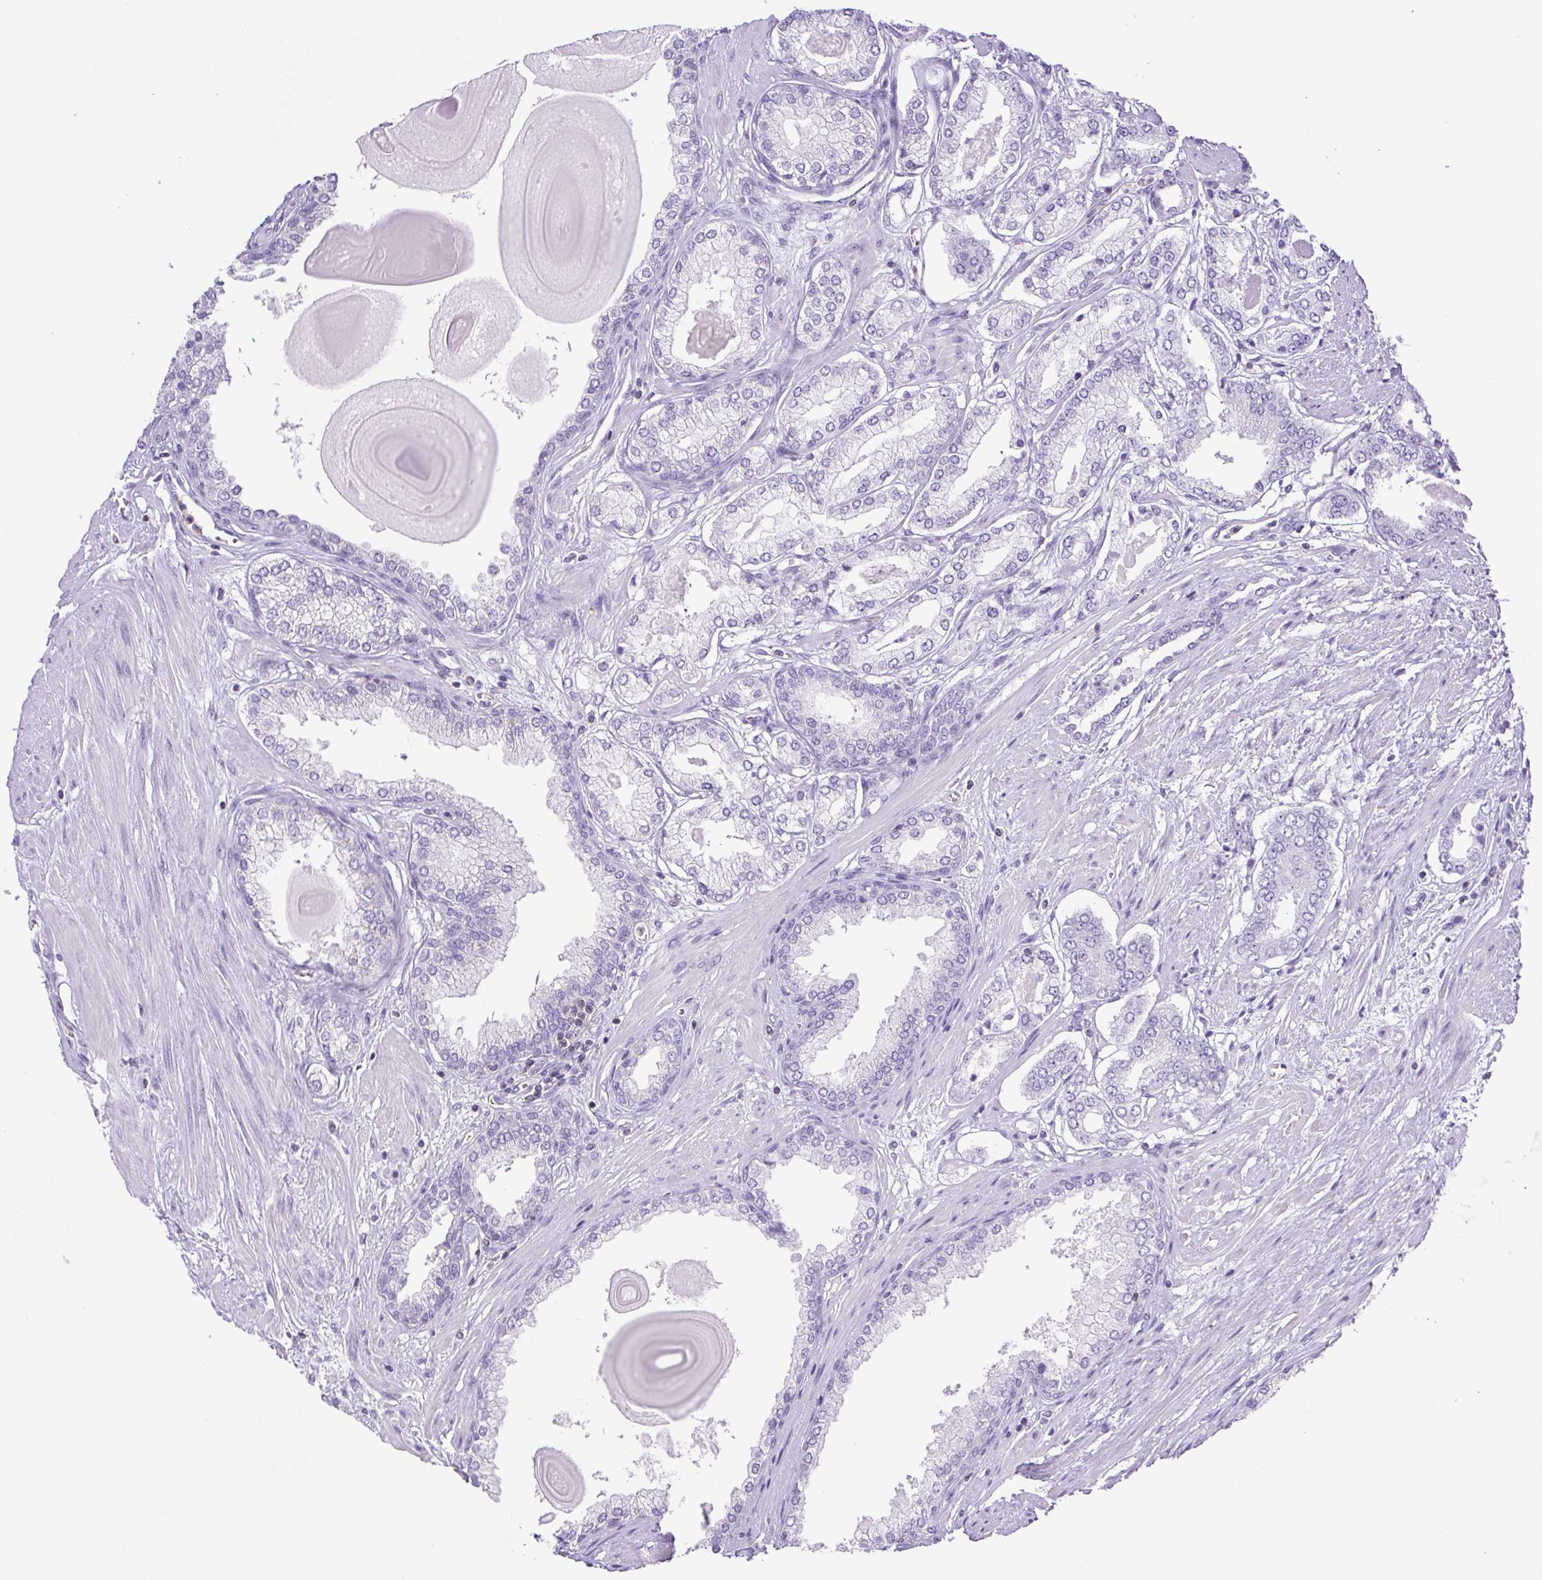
{"staining": {"intensity": "negative", "quantity": "none", "location": "none"}, "tissue": "prostate cancer", "cell_type": "Tumor cells", "image_type": "cancer", "snomed": [{"axis": "morphology", "description": "Adenocarcinoma, Low grade"}, {"axis": "topography", "description": "Prostate"}], "caption": "The immunohistochemistry (IHC) photomicrograph has no significant expression in tumor cells of prostate low-grade adenocarcinoma tissue.", "gene": "SYNPR", "patient": {"sex": "male", "age": 64}}